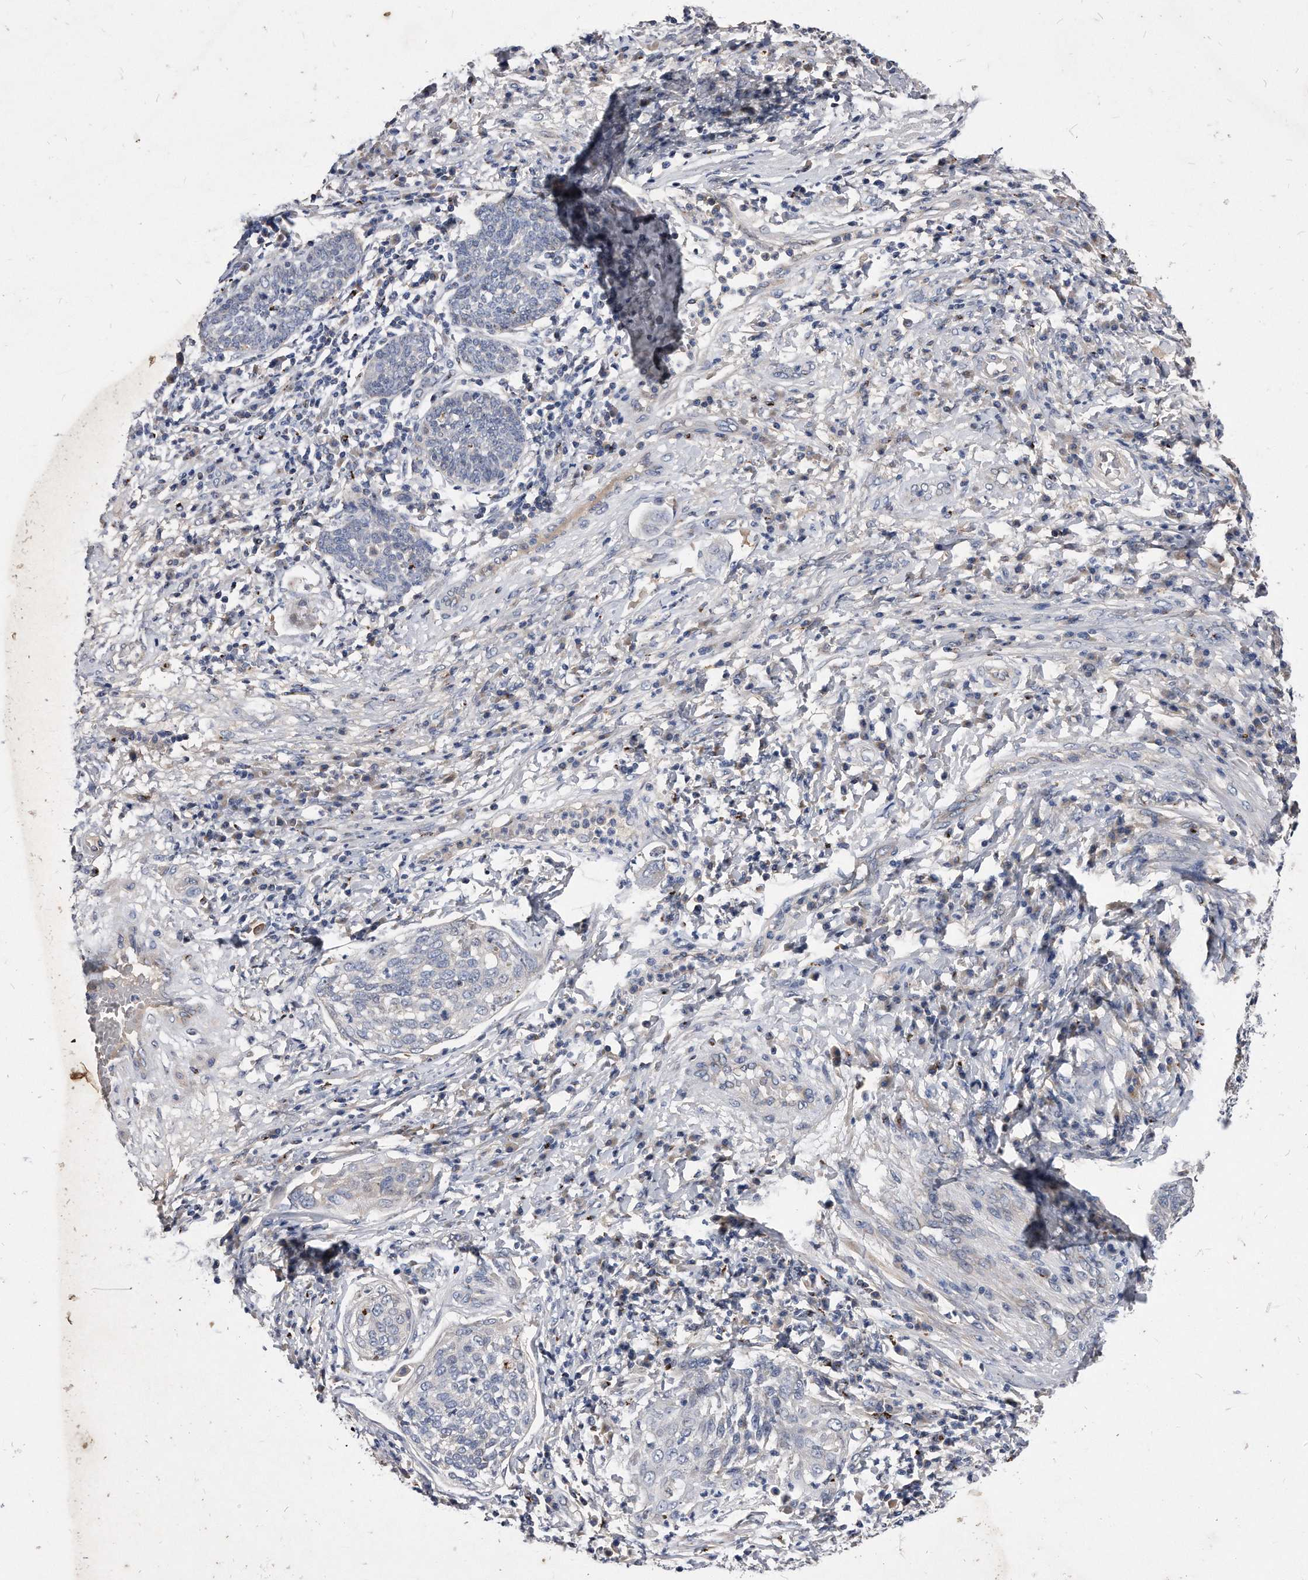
{"staining": {"intensity": "negative", "quantity": "none", "location": "none"}, "tissue": "cervical cancer", "cell_type": "Tumor cells", "image_type": "cancer", "snomed": [{"axis": "morphology", "description": "Squamous cell carcinoma, NOS"}, {"axis": "topography", "description": "Cervix"}], "caption": "Immunohistochemistry micrograph of neoplastic tissue: cervical cancer (squamous cell carcinoma) stained with DAB (3,3'-diaminobenzidine) reveals no significant protein staining in tumor cells.", "gene": "MGAT4A", "patient": {"sex": "female", "age": 34}}